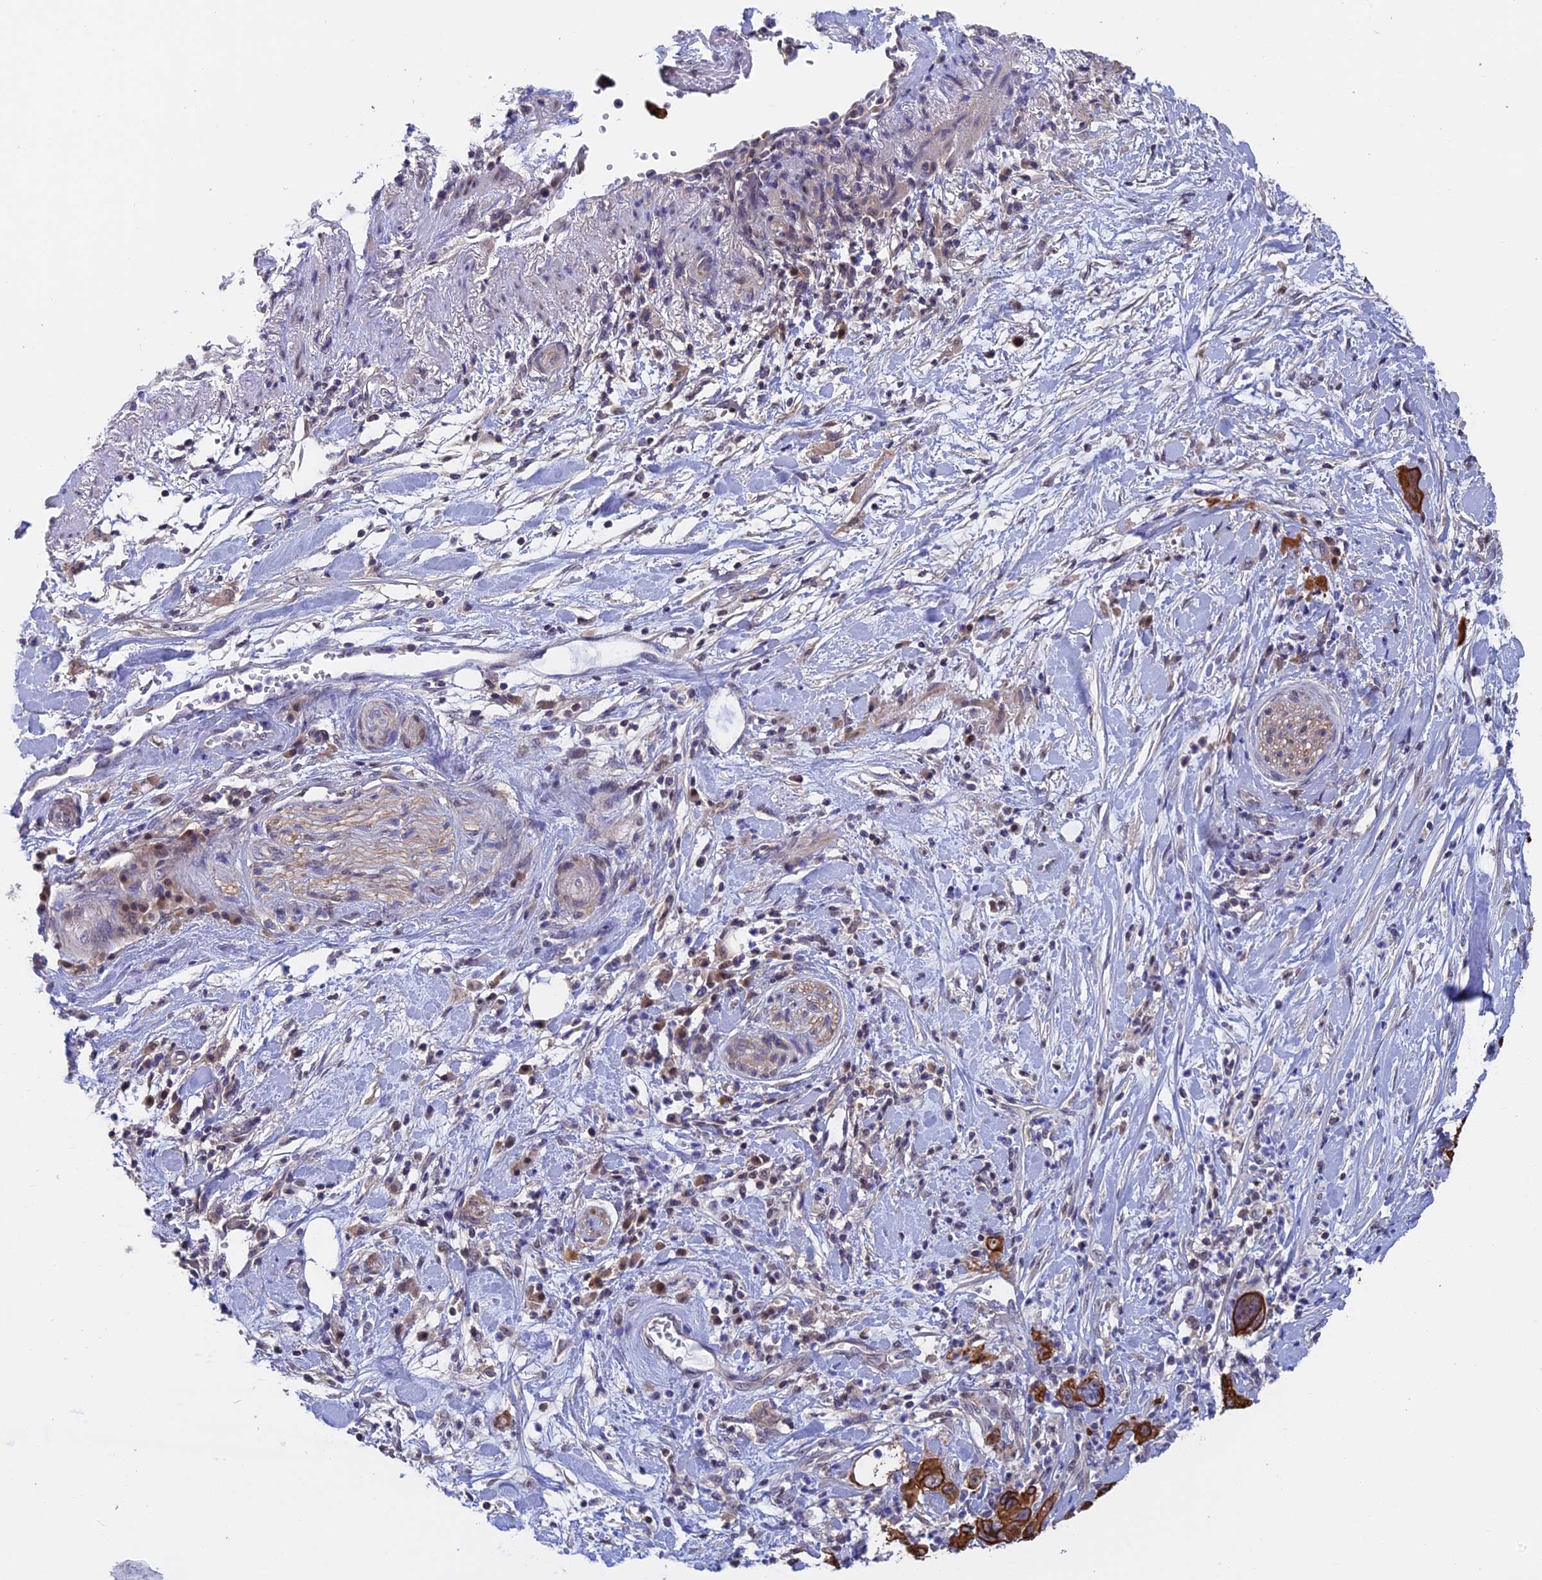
{"staining": {"intensity": "strong", "quantity": ">75%", "location": "cytoplasmic/membranous"}, "tissue": "pancreatic cancer", "cell_type": "Tumor cells", "image_type": "cancer", "snomed": [{"axis": "morphology", "description": "Adenocarcinoma, NOS"}, {"axis": "topography", "description": "Pancreas"}], "caption": "Human pancreatic cancer (adenocarcinoma) stained with a brown dye shows strong cytoplasmic/membranous positive staining in approximately >75% of tumor cells.", "gene": "STUB1", "patient": {"sex": "female", "age": 71}}